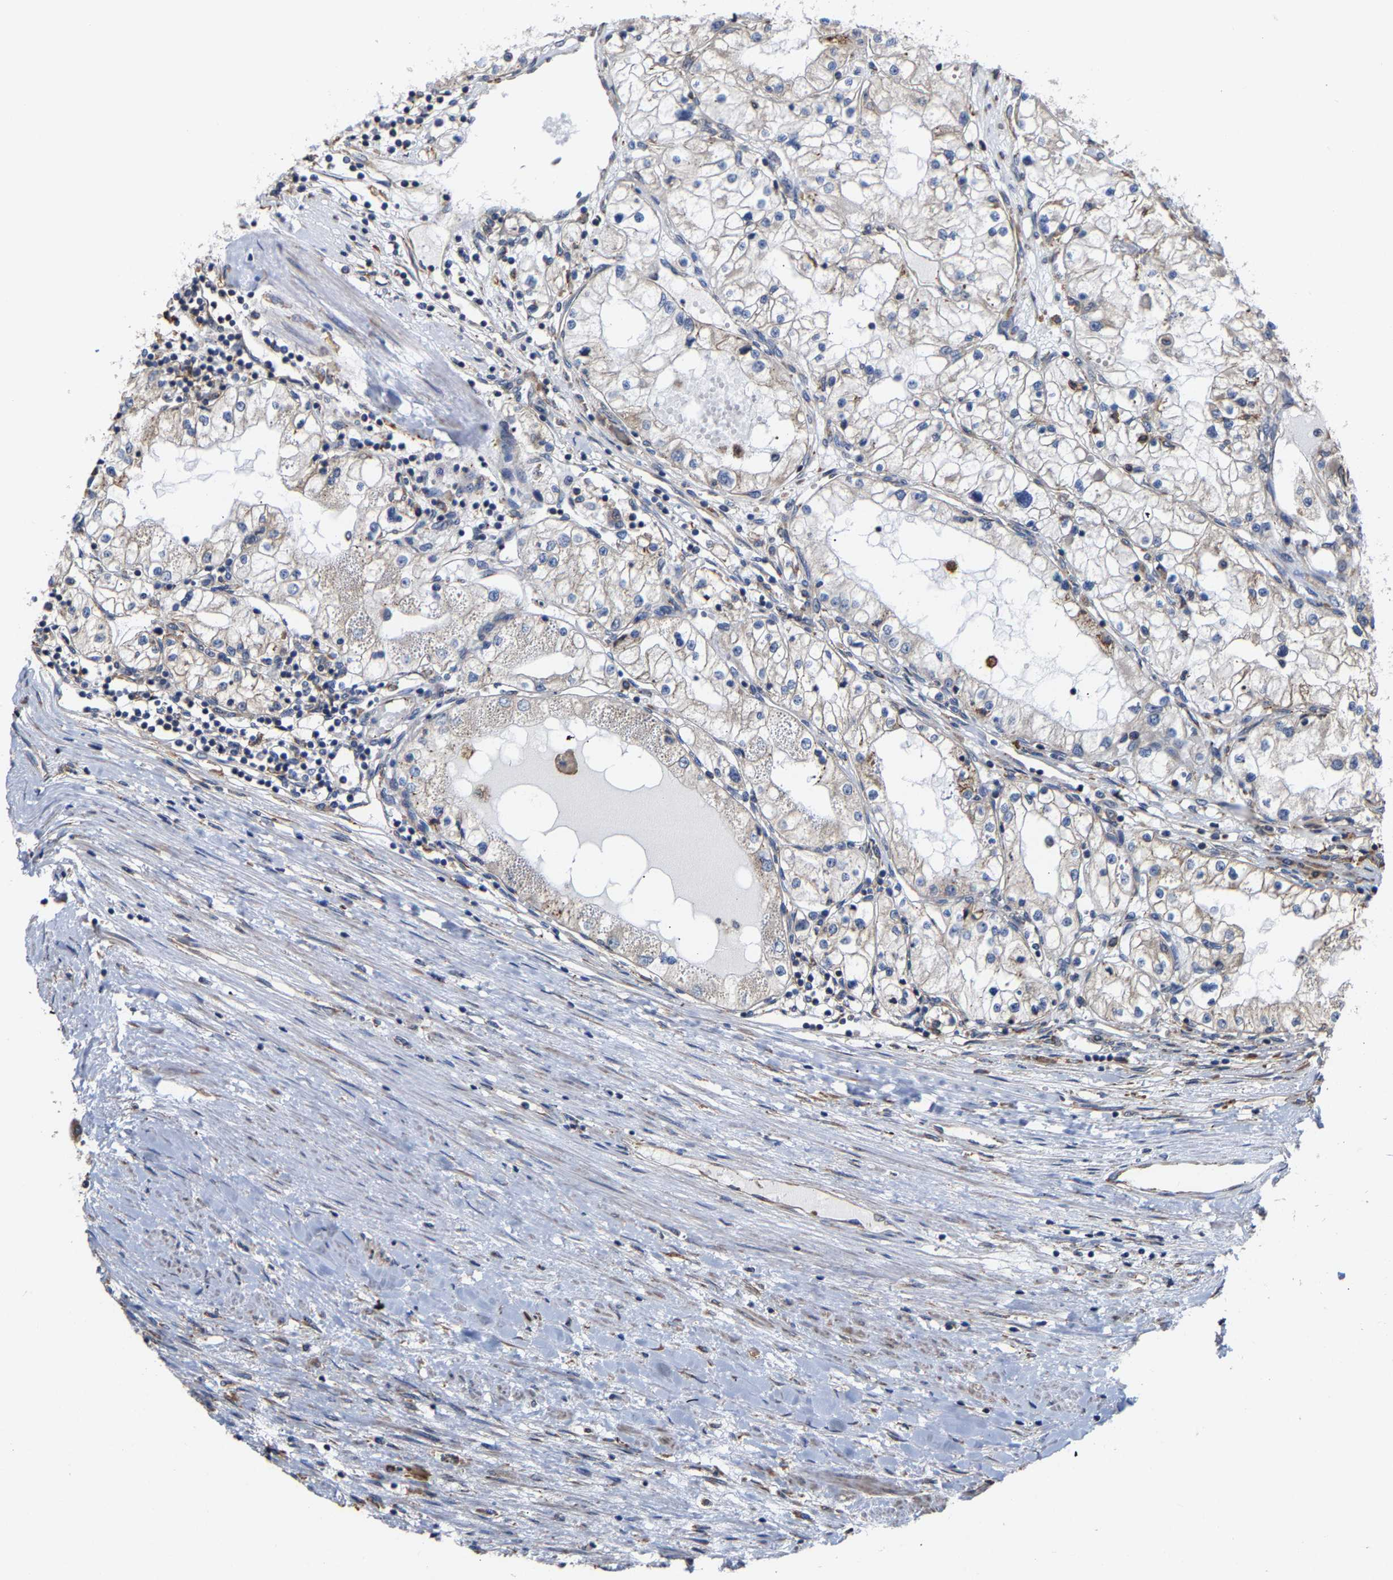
{"staining": {"intensity": "negative", "quantity": "none", "location": "none"}, "tissue": "renal cancer", "cell_type": "Tumor cells", "image_type": "cancer", "snomed": [{"axis": "morphology", "description": "Adenocarcinoma, NOS"}, {"axis": "topography", "description": "Kidney"}], "caption": "The immunohistochemistry (IHC) photomicrograph has no significant positivity in tumor cells of renal adenocarcinoma tissue.", "gene": "ARAP1", "patient": {"sex": "male", "age": 68}}